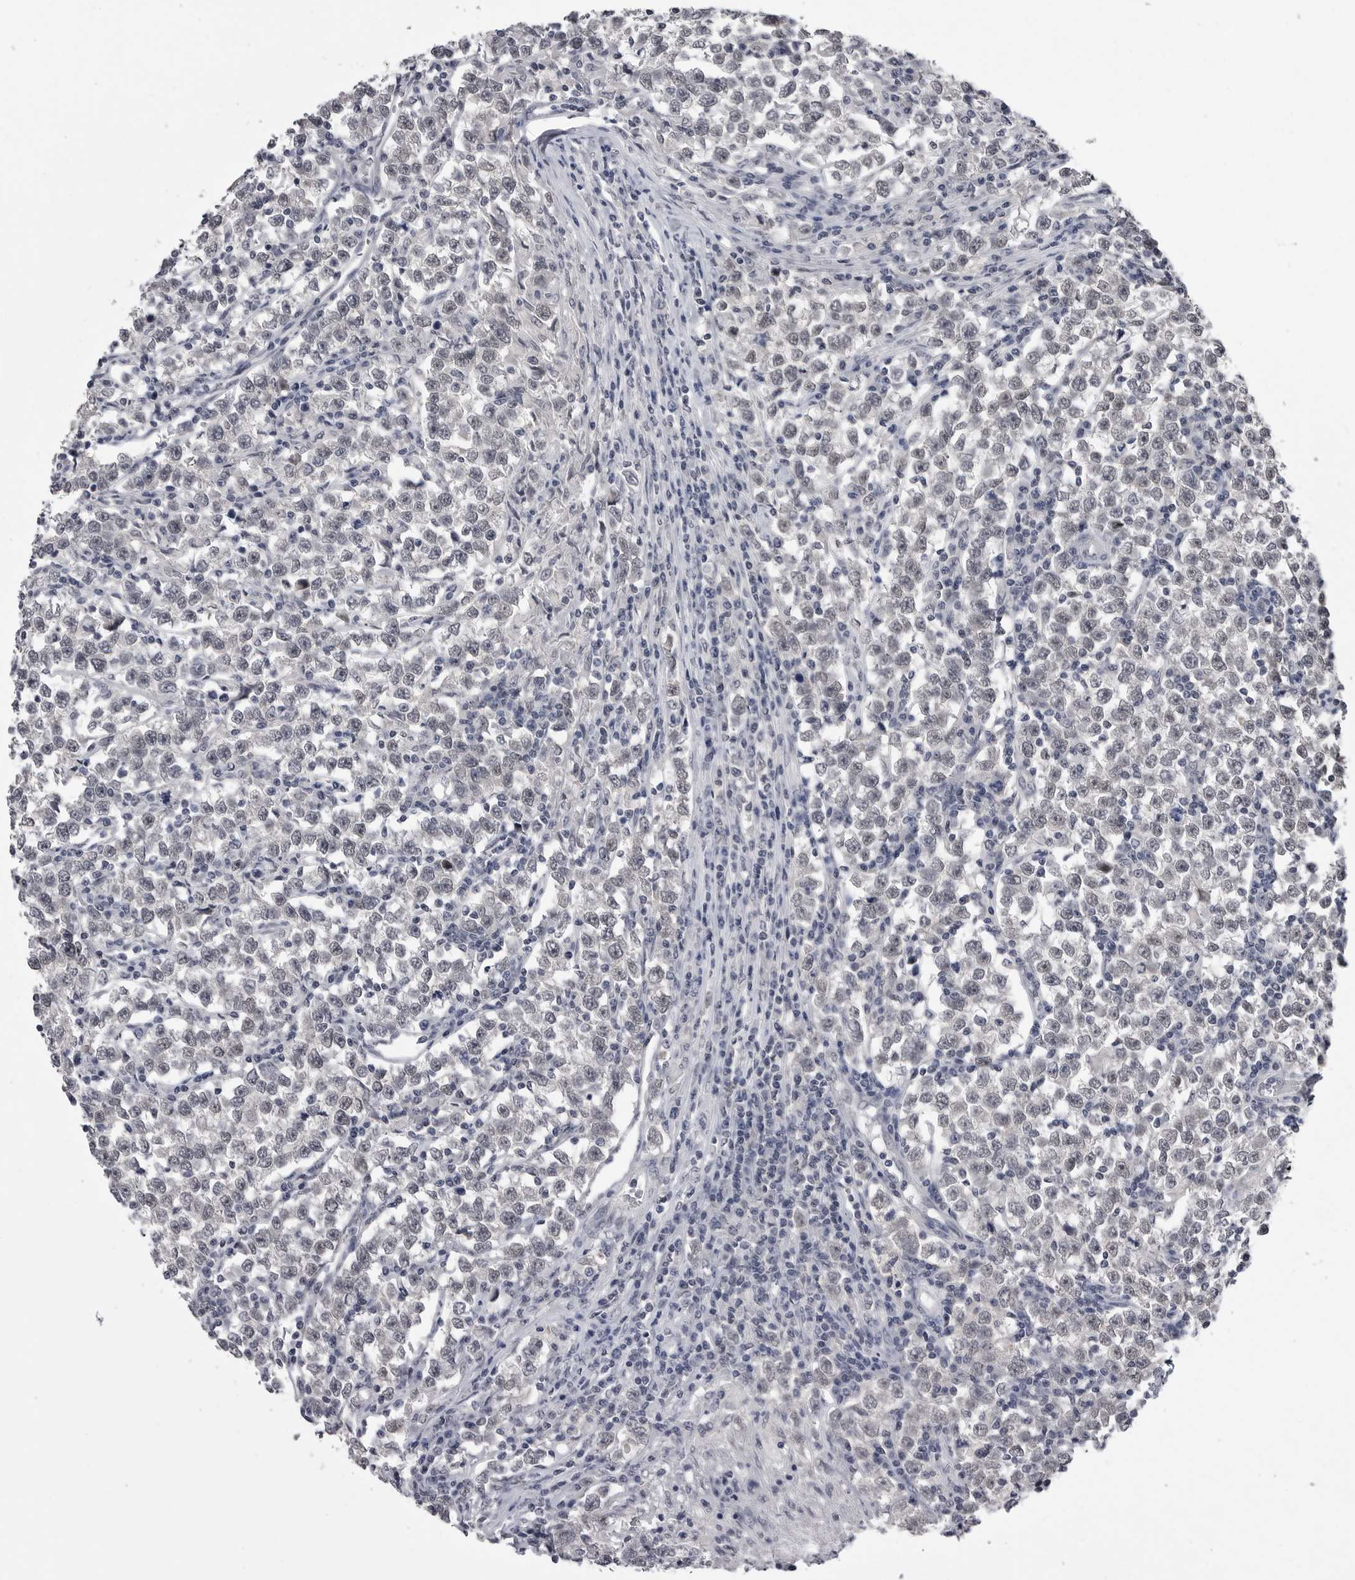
{"staining": {"intensity": "weak", "quantity": "25%-75%", "location": "nuclear"}, "tissue": "testis cancer", "cell_type": "Tumor cells", "image_type": "cancer", "snomed": [{"axis": "morphology", "description": "Normal tissue, NOS"}, {"axis": "morphology", "description": "Seminoma, NOS"}, {"axis": "topography", "description": "Testis"}], "caption": "Immunohistochemical staining of human testis cancer shows low levels of weak nuclear staining in approximately 25%-75% of tumor cells. The staining was performed using DAB, with brown indicating positive protein expression. Nuclei are stained blue with hematoxylin.", "gene": "DLG2", "patient": {"sex": "male", "age": 43}}